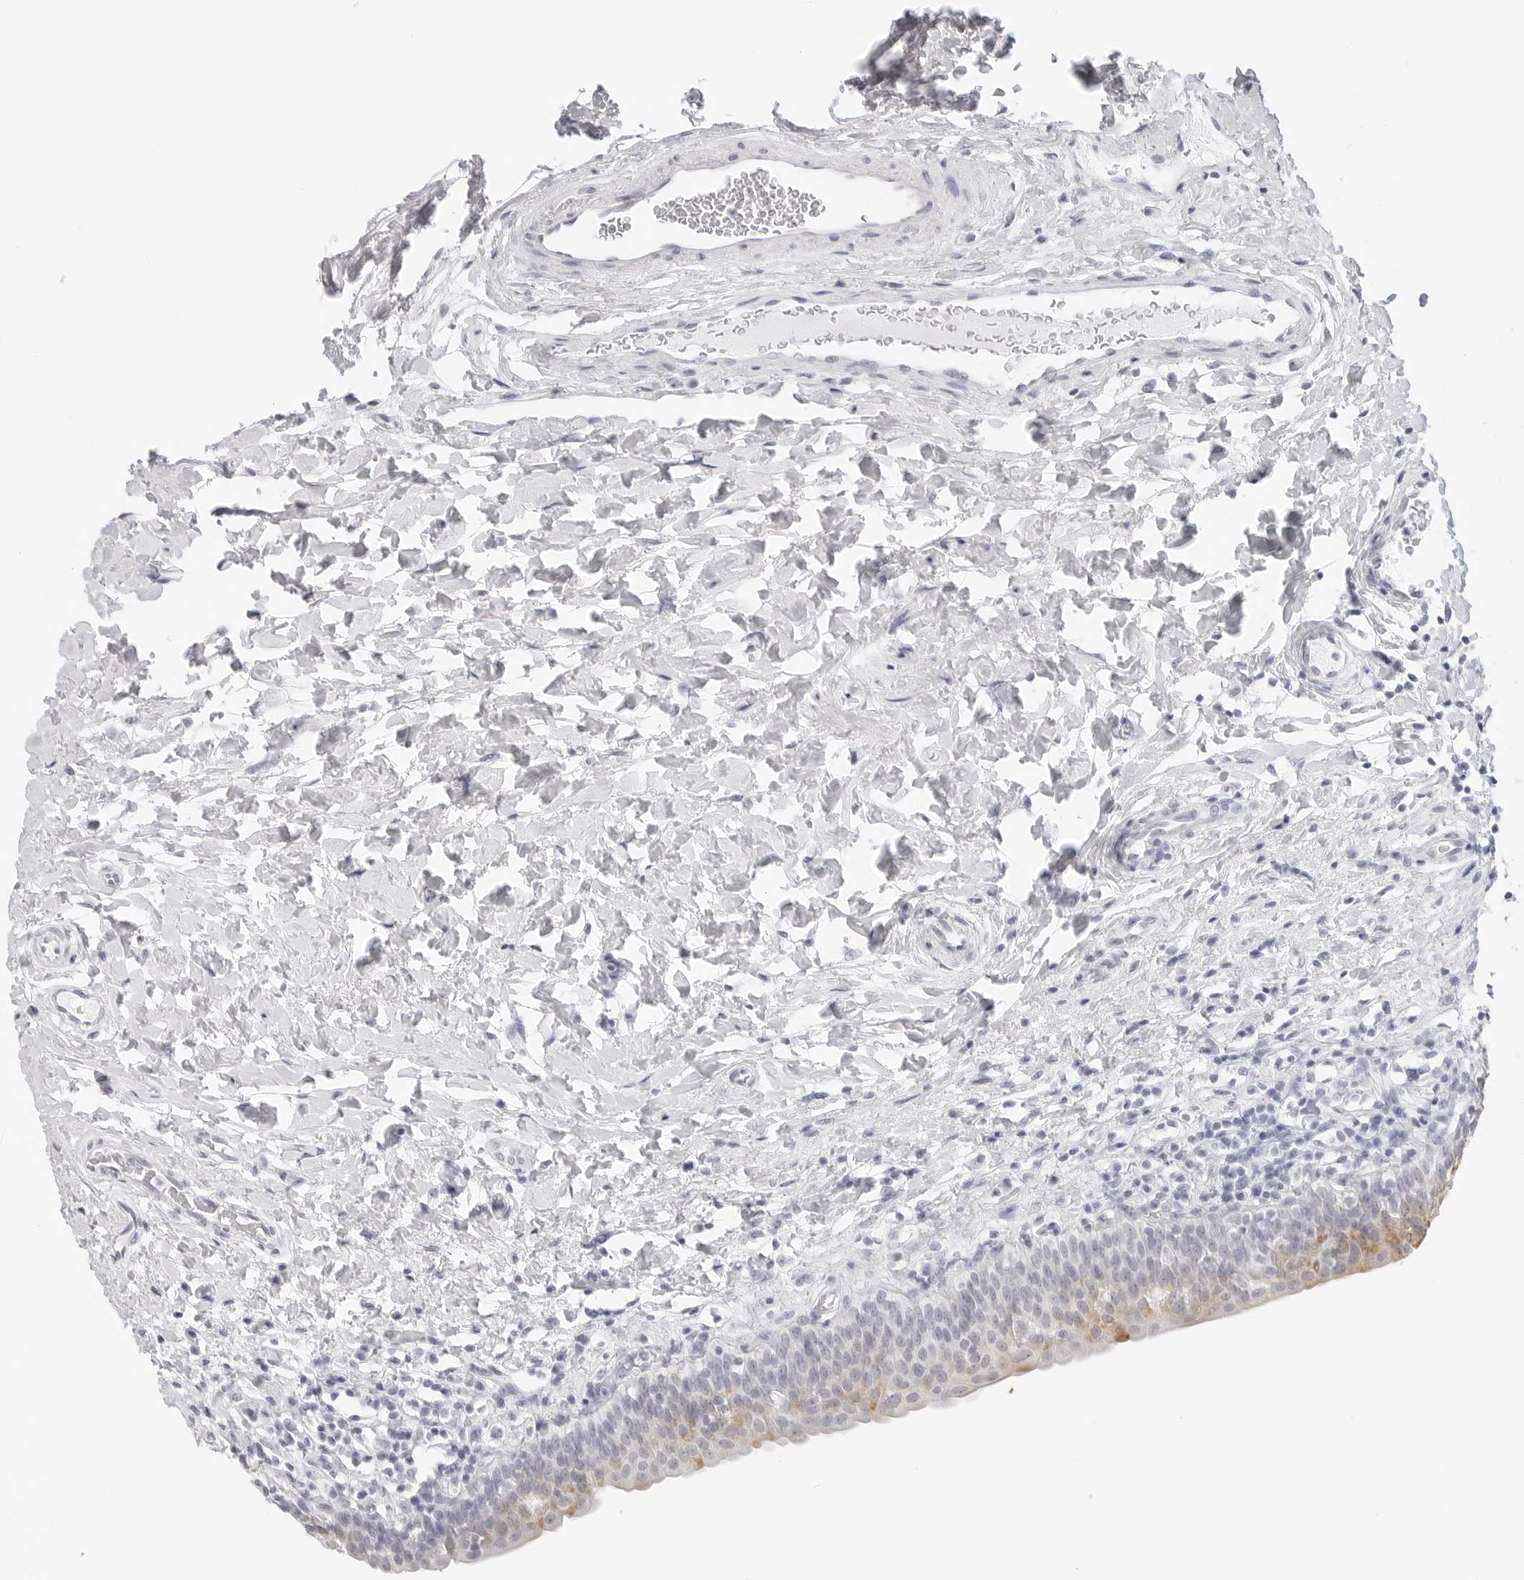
{"staining": {"intensity": "strong", "quantity": "25%-75%", "location": "cytoplasmic/membranous"}, "tissue": "urinary bladder", "cell_type": "Urothelial cells", "image_type": "normal", "snomed": [{"axis": "morphology", "description": "Normal tissue, NOS"}, {"axis": "topography", "description": "Urinary bladder"}], "caption": "Normal urinary bladder reveals strong cytoplasmic/membranous positivity in approximately 25%-75% of urothelial cells, visualized by immunohistochemistry.", "gene": "HMGCS2", "patient": {"sex": "male", "age": 83}}